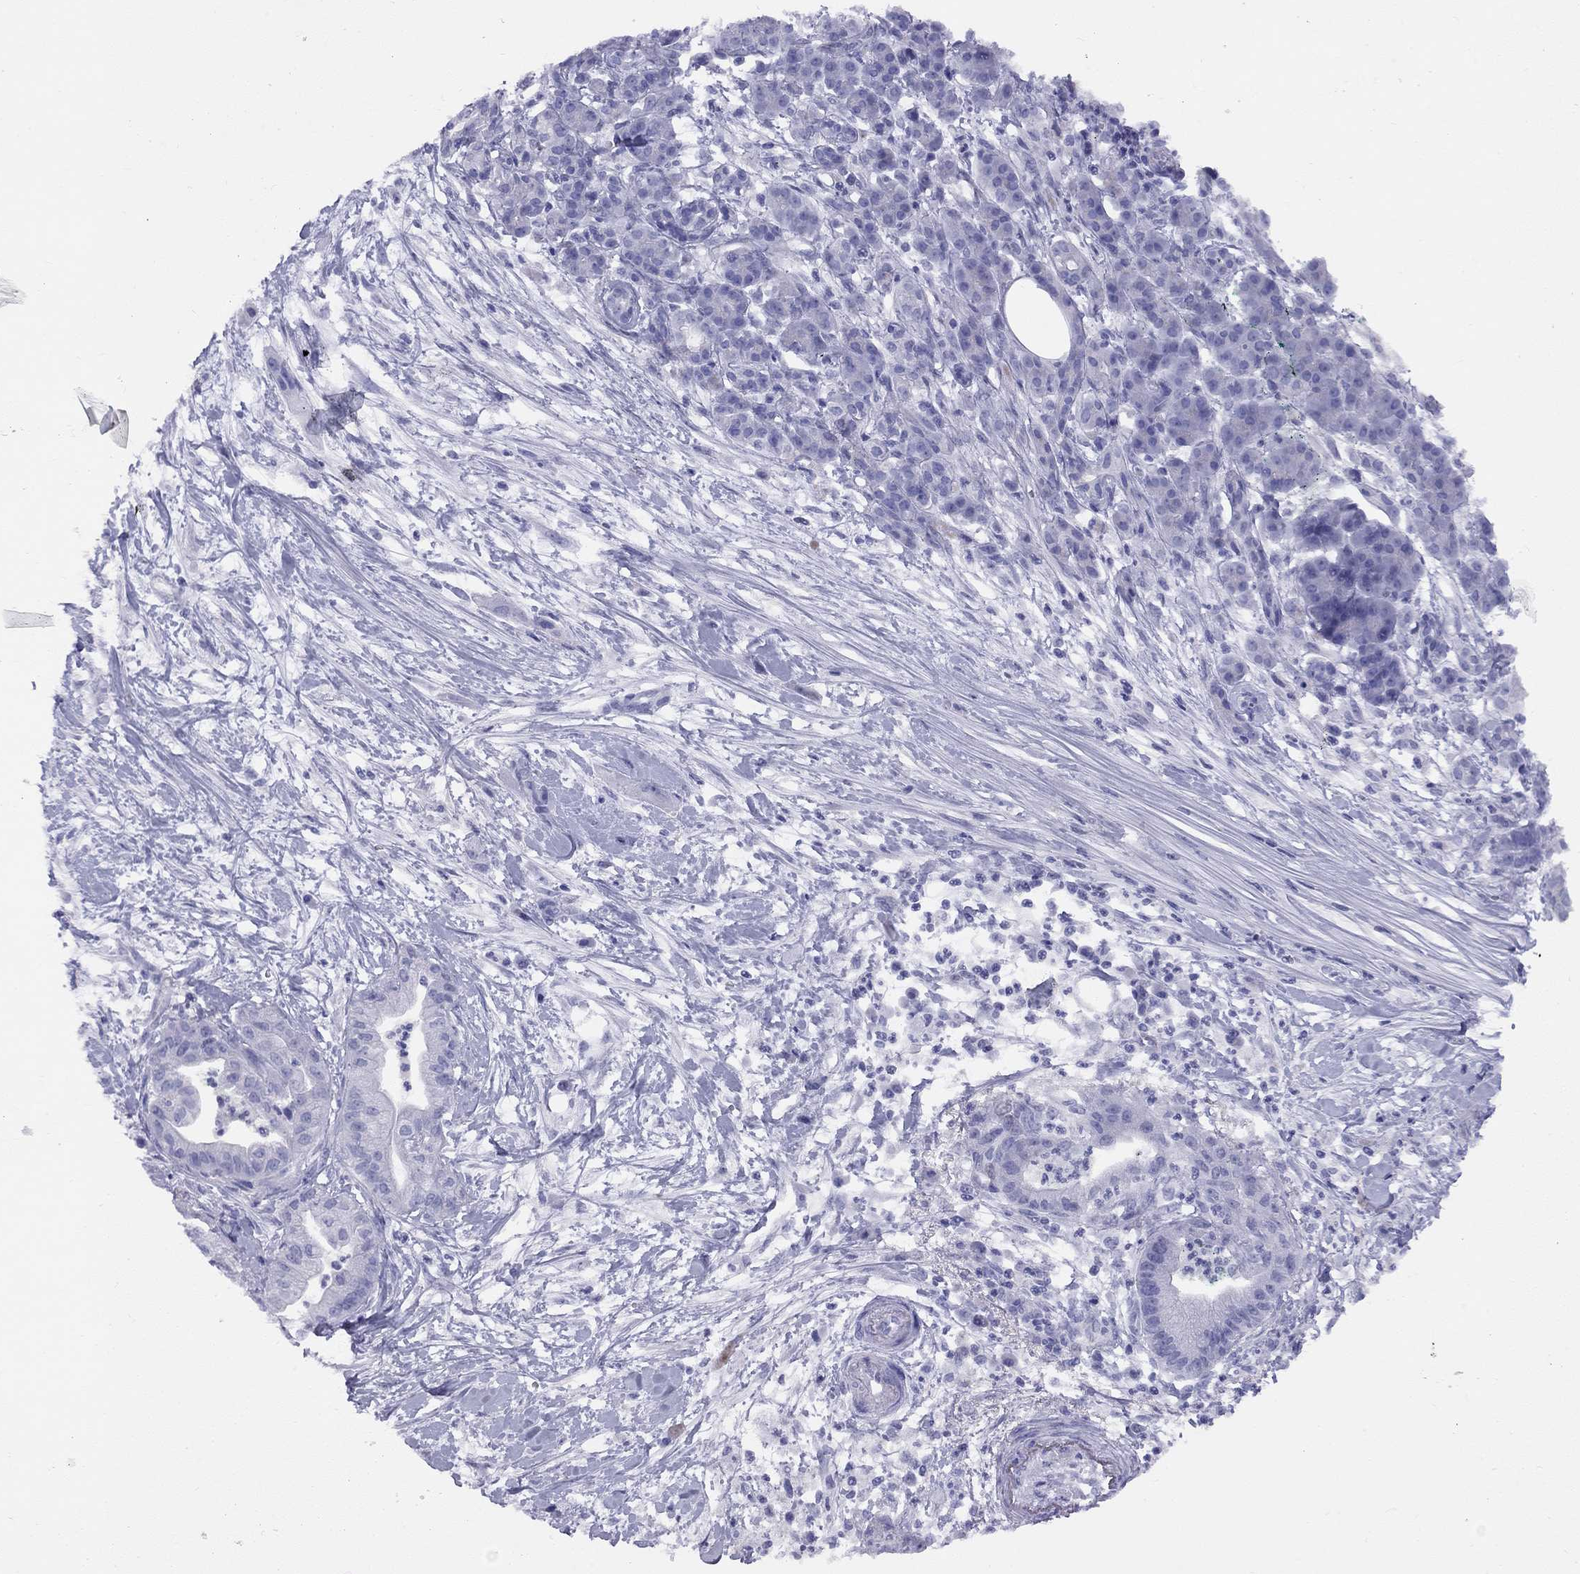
{"staining": {"intensity": "negative", "quantity": "none", "location": "none"}, "tissue": "pancreatic cancer", "cell_type": "Tumor cells", "image_type": "cancer", "snomed": [{"axis": "morphology", "description": "Normal tissue, NOS"}, {"axis": "morphology", "description": "Adenocarcinoma, NOS"}, {"axis": "topography", "description": "Lymph node"}, {"axis": "topography", "description": "Pancreas"}], "caption": "Micrograph shows no protein staining in tumor cells of pancreatic cancer (adenocarcinoma) tissue.", "gene": "FSCN3", "patient": {"sex": "female", "age": 58}}